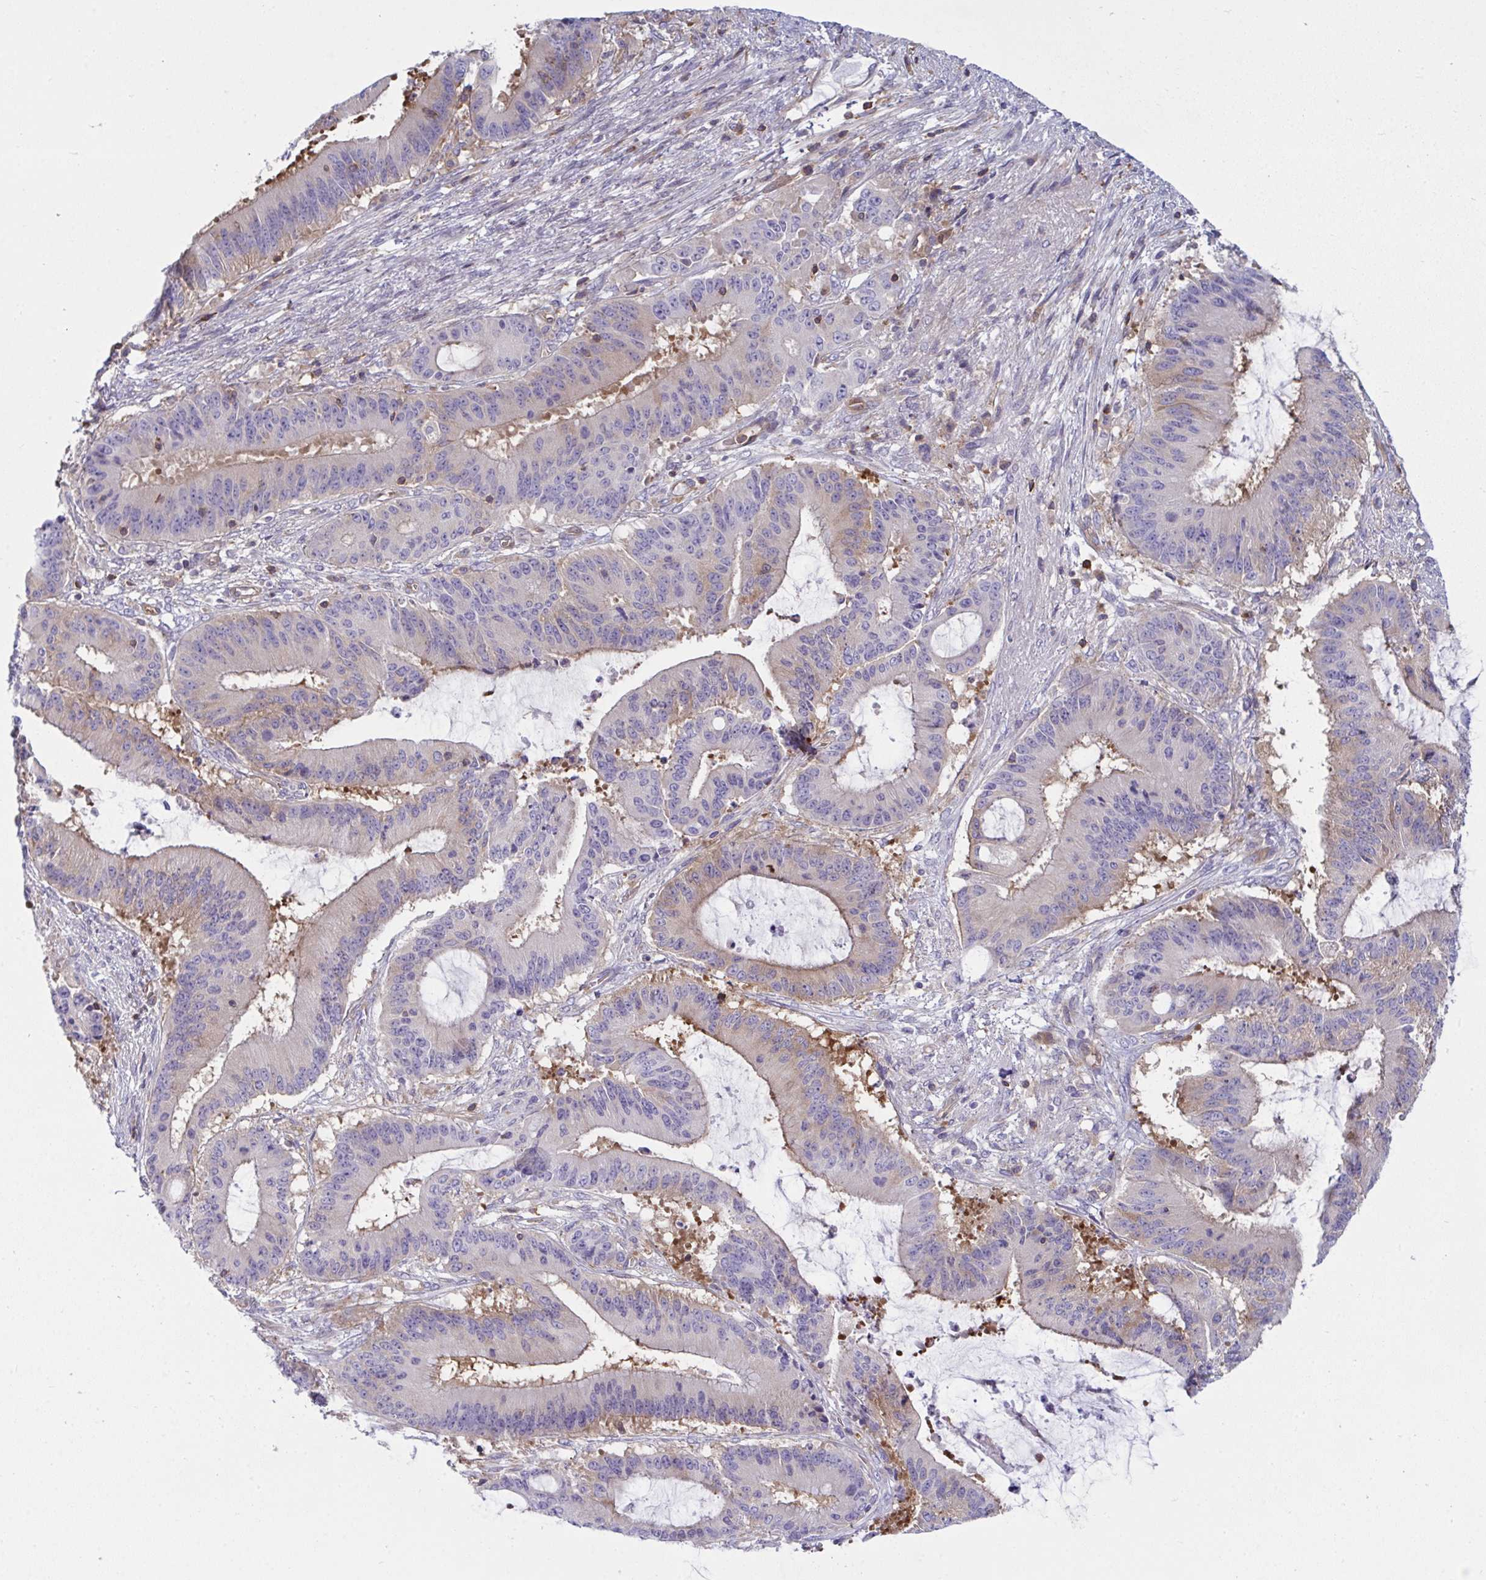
{"staining": {"intensity": "negative", "quantity": "none", "location": "none"}, "tissue": "liver cancer", "cell_type": "Tumor cells", "image_type": "cancer", "snomed": [{"axis": "morphology", "description": "Normal tissue, NOS"}, {"axis": "morphology", "description": "Cholangiocarcinoma"}, {"axis": "topography", "description": "Liver"}, {"axis": "topography", "description": "Peripheral nerve tissue"}], "caption": "Liver cancer (cholangiocarcinoma) was stained to show a protein in brown. There is no significant expression in tumor cells.", "gene": "TSC22D3", "patient": {"sex": "female", "age": 73}}